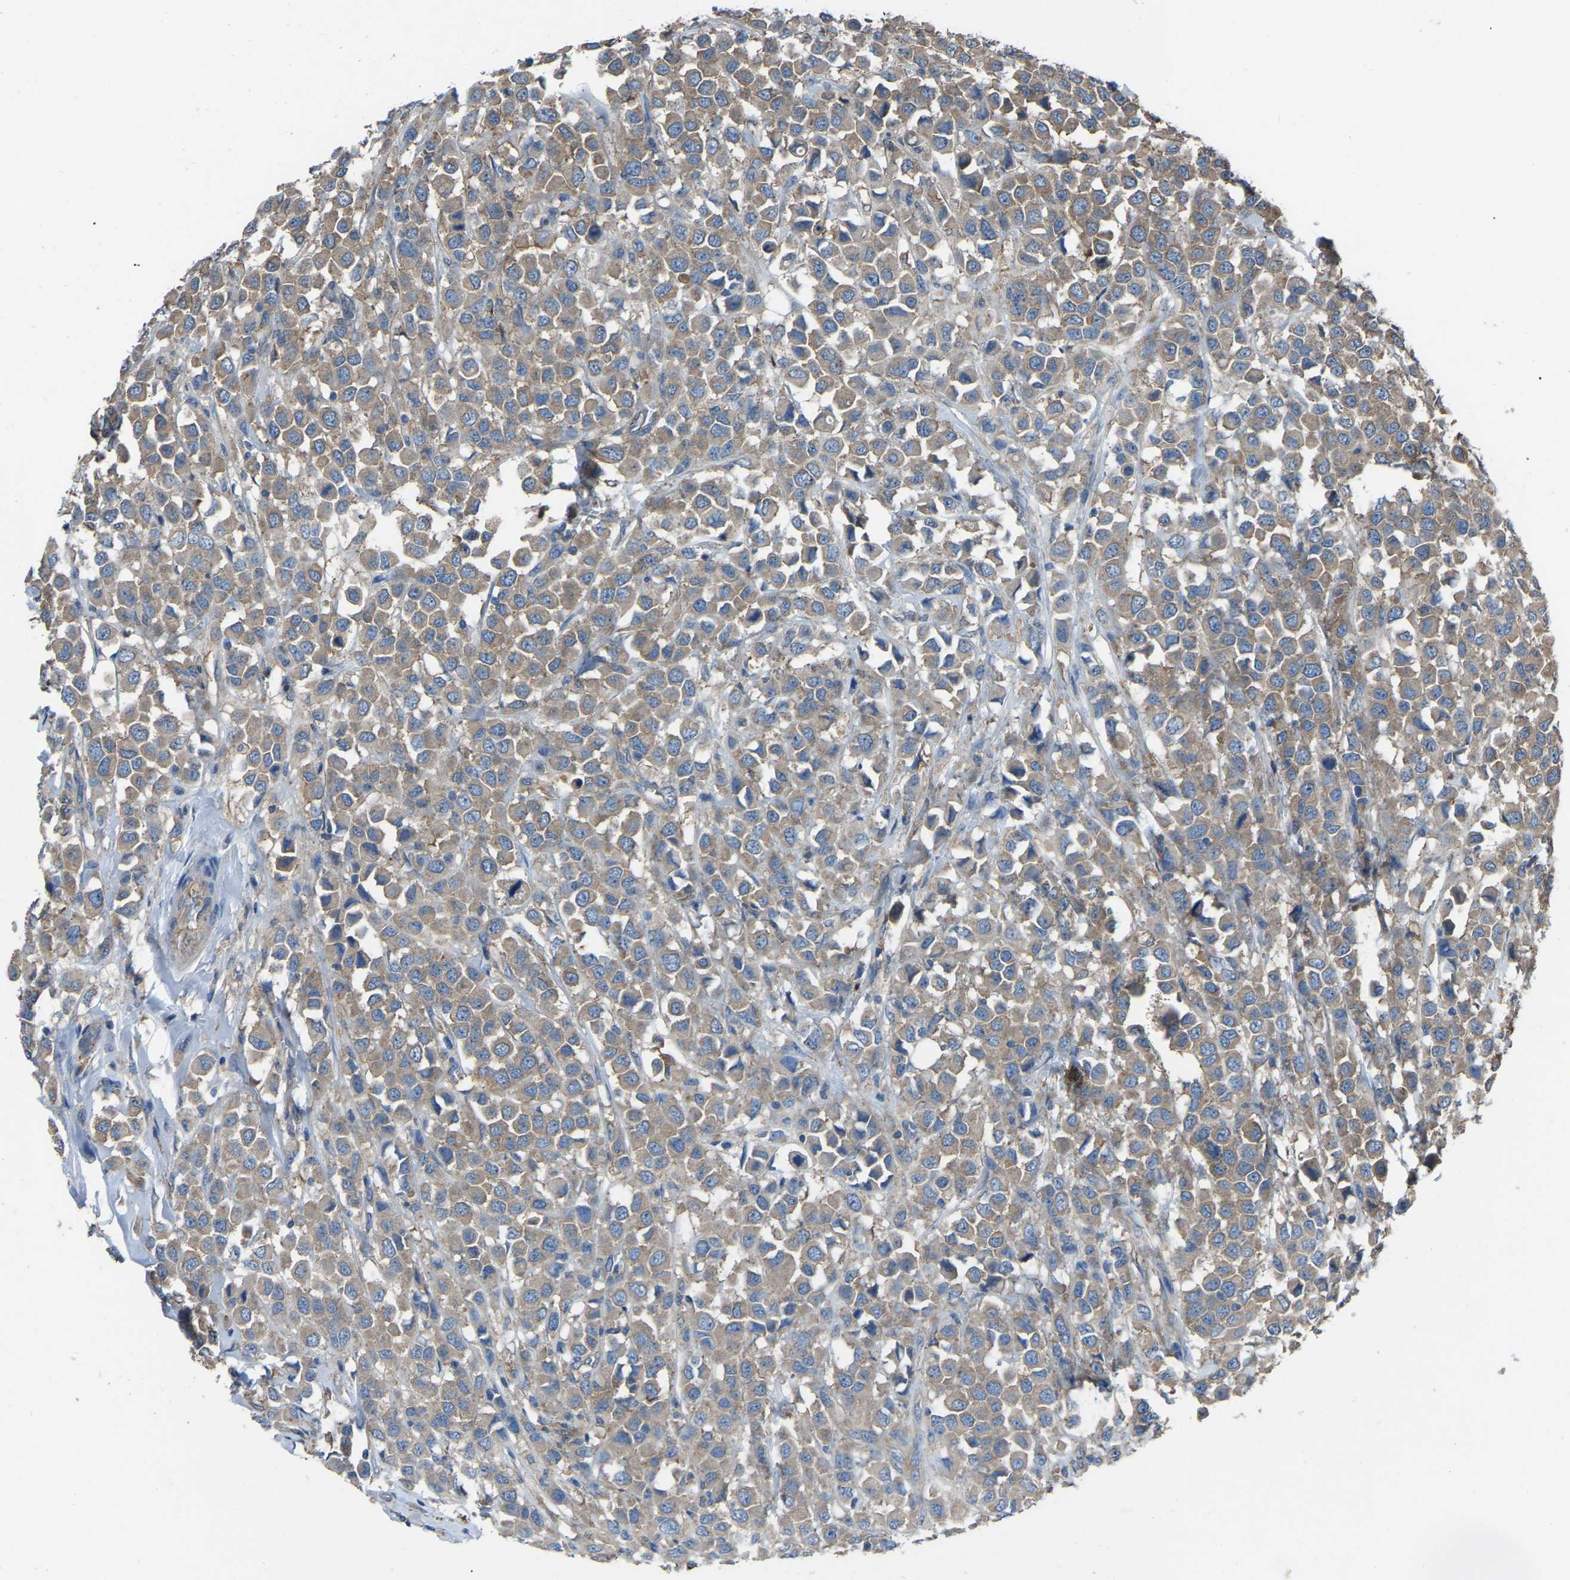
{"staining": {"intensity": "weak", "quantity": ">75%", "location": "cytoplasmic/membranous"}, "tissue": "breast cancer", "cell_type": "Tumor cells", "image_type": "cancer", "snomed": [{"axis": "morphology", "description": "Duct carcinoma"}, {"axis": "topography", "description": "Breast"}], "caption": "Immunohistochemistry (IHC) image of intraductal carcinoma (breast) stained for a protein (brown), which exhibits low levels of weak cytoplasmic/membranous expression in approximately >75% of tumor cells.", "gene": "AIMP1", "patient": {"sex": "female", "age": 61}}